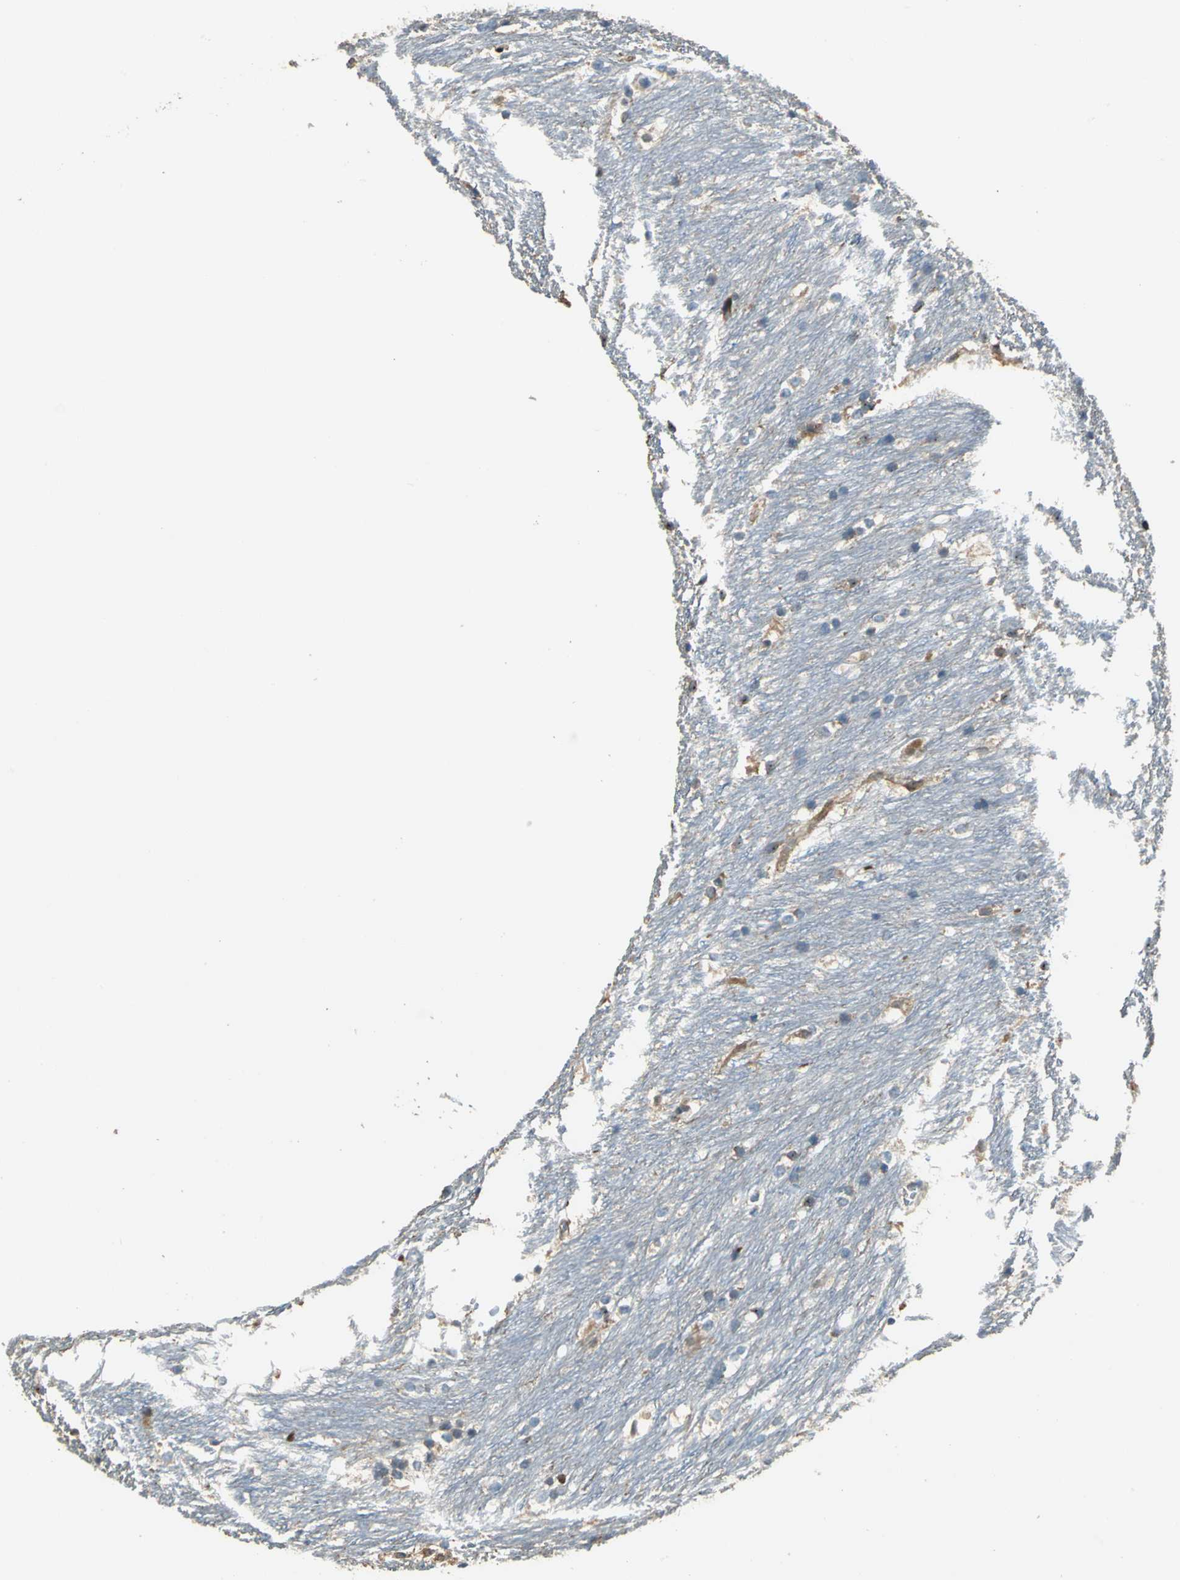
{"staining": {"intensity": "moderate", "quantity": "<25%", "location": "cytoplasmic/membranous"}, "tissue": "caudate", "cell_type": "Glial cells", "image_type": "normal", "snomed": [{"axis": "morphology", "description": "Normal tissue, NOS"}, {"axis": "topography", "description": "Lateral ventricle wall"}], "caption": "Glial cells show low levels of moderate cytoplasmic/membranous expression in about <25% of cells in benign caudate.", "gene": "PARVA", "patient": {"sex": "female", "age": 19}}